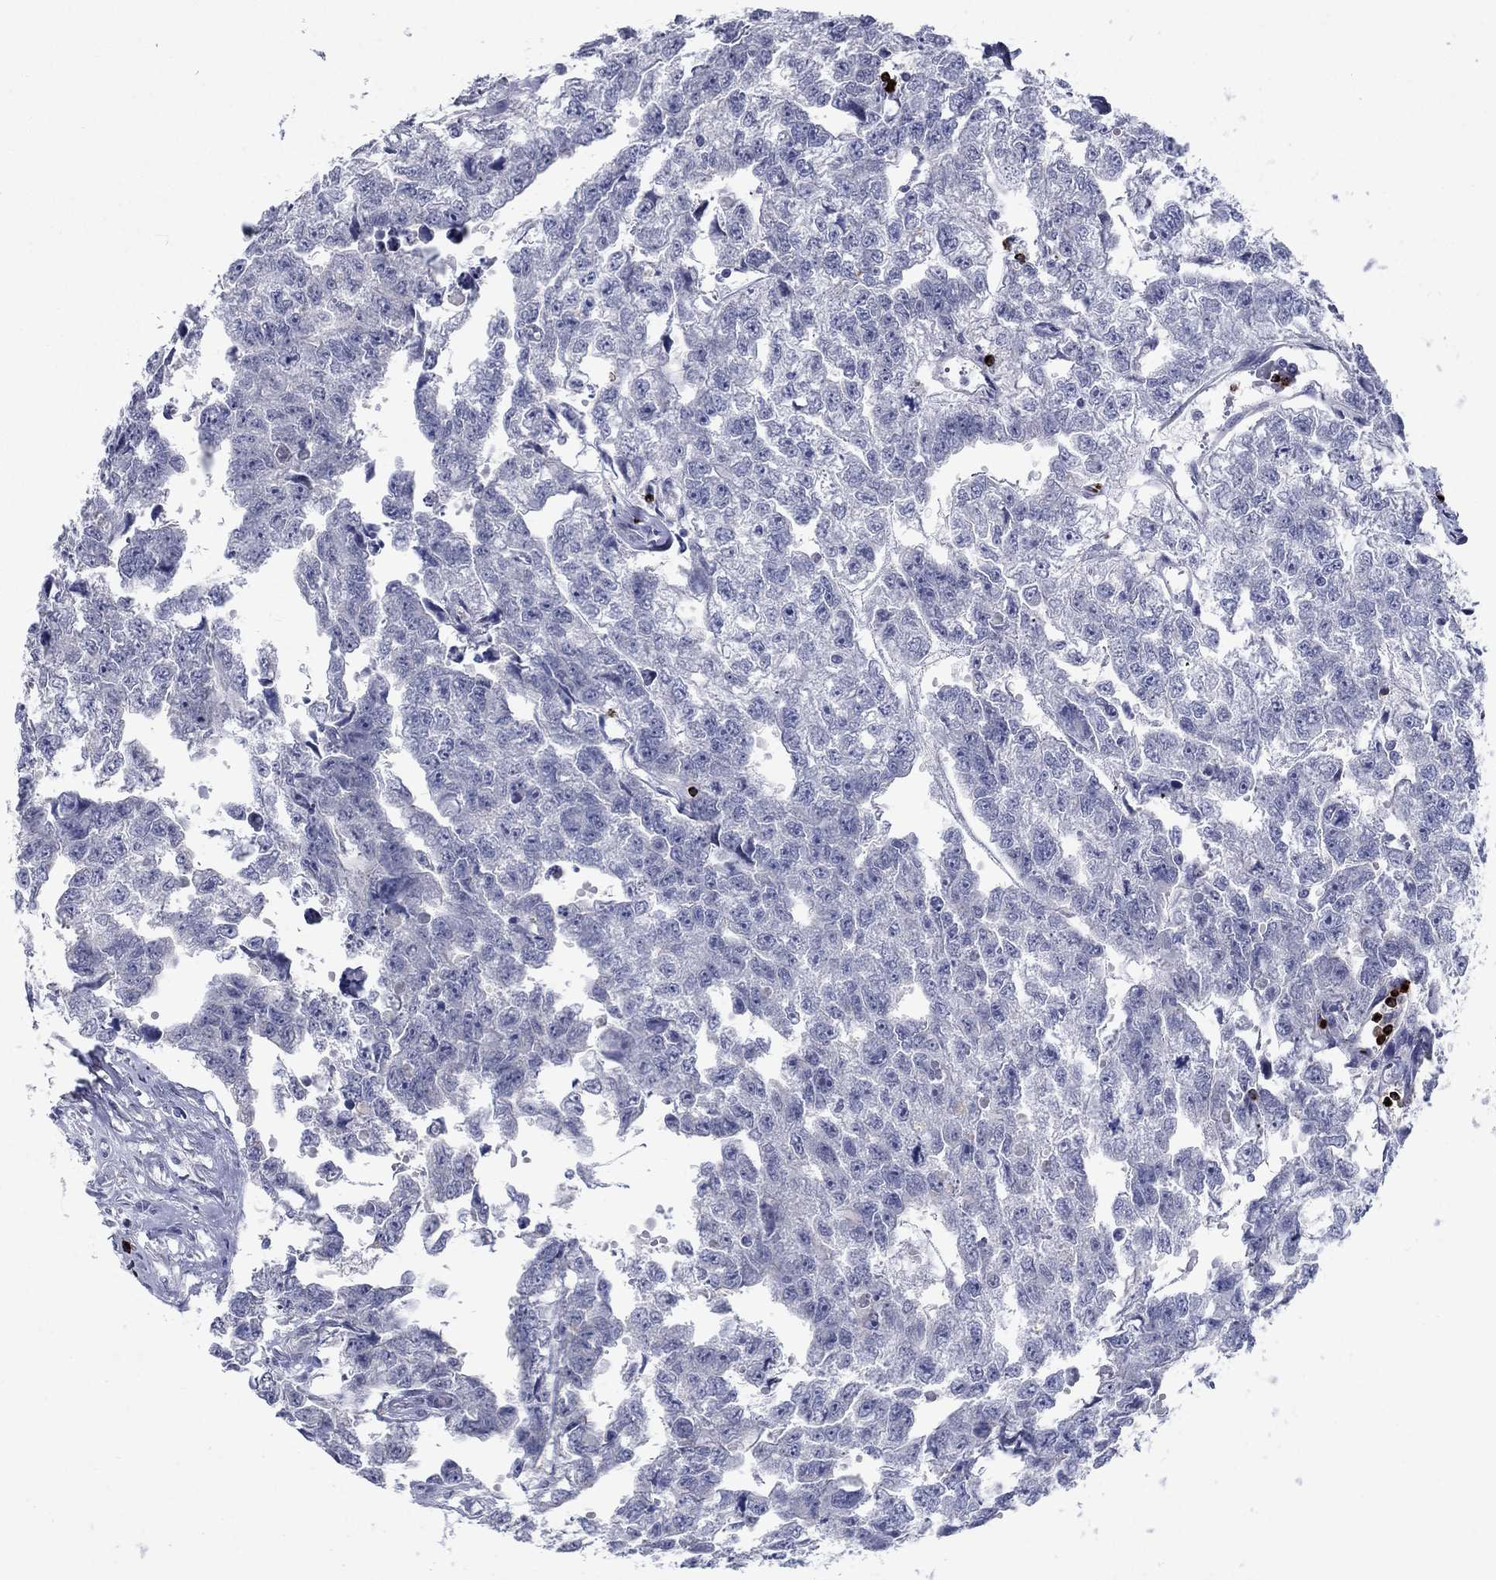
{"staining": {"intensity": "negative", "quantity": "none", "location": "none"}, "tissue": "testis cancer", "cell_type": "Tumor cells", "image_type": "cancer", "snomed": [{"axis": "morphology", "description": "Carcinoma, Embryonal, NOS"}, {"axis": "morphology", "description": "Teratoma, malignant, NOS"}, {"axis": "topography", "description": "Testis"}], "caption": "Tumor cells show no significant expression in testis embryonal carcinoma.", "gene": "GZMA", "patient": {"sex": "male", "age": 44}}